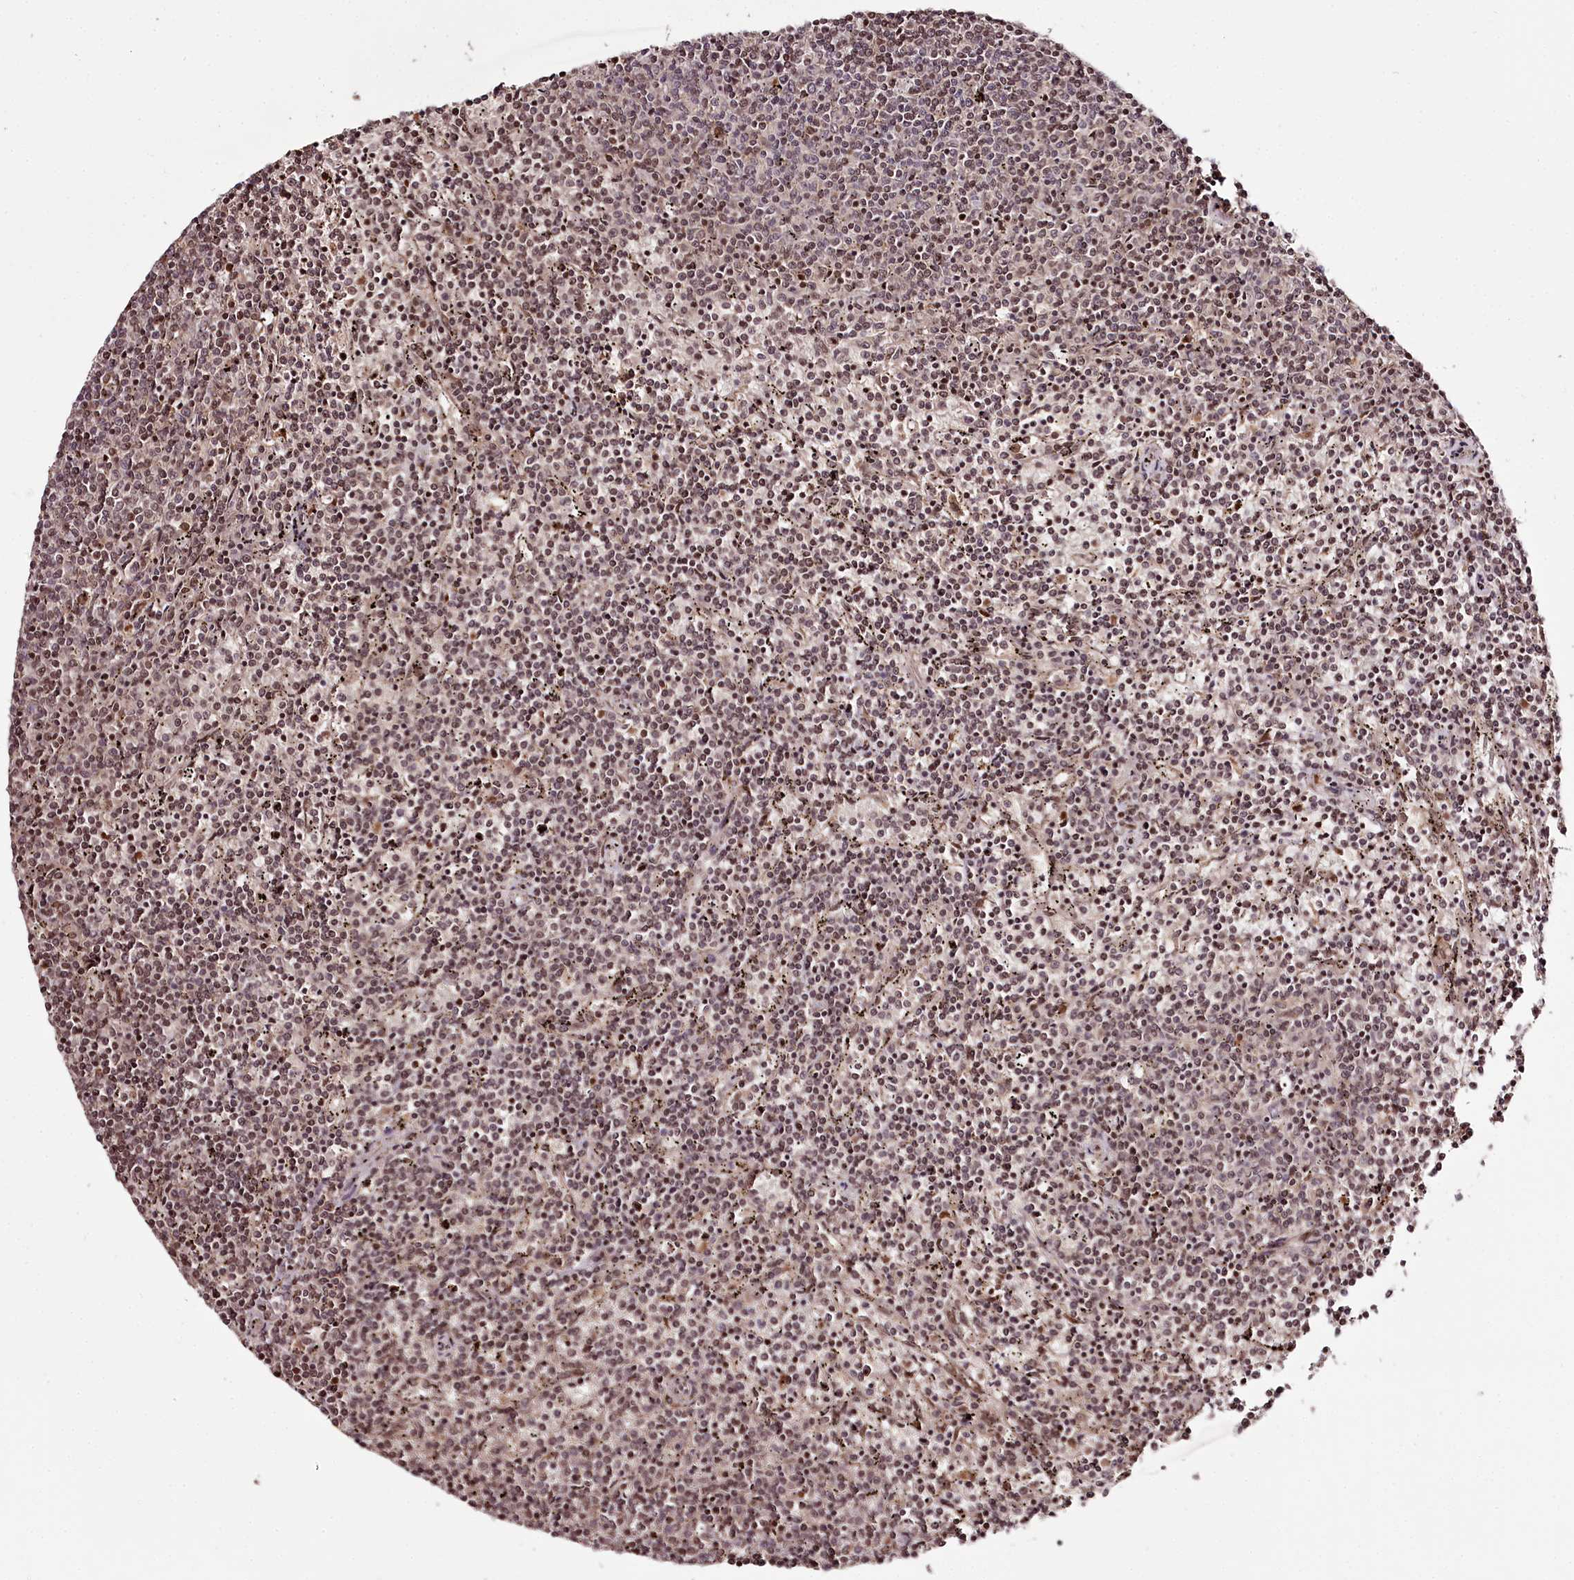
{"staining": {"intensity": "moderate", "quantity": ">75%", "location": "nuclear"}, "tissue": "lymphoma", "cell_type": "Tumor cells", "image_type": "cancer", "snomed": [{"axis": "morphology", "description": "Malignant lymphoma, non-Hodgkin's type, Low grade"}, {"axis": "topography", "description": "Spleen"}], "caption": "An image of human lymphoma stained for a protein displays moderate nuclear brown staining in tumor cells.", "gene": "THYN1", "patient": {"sex": "female", "age": 50}}